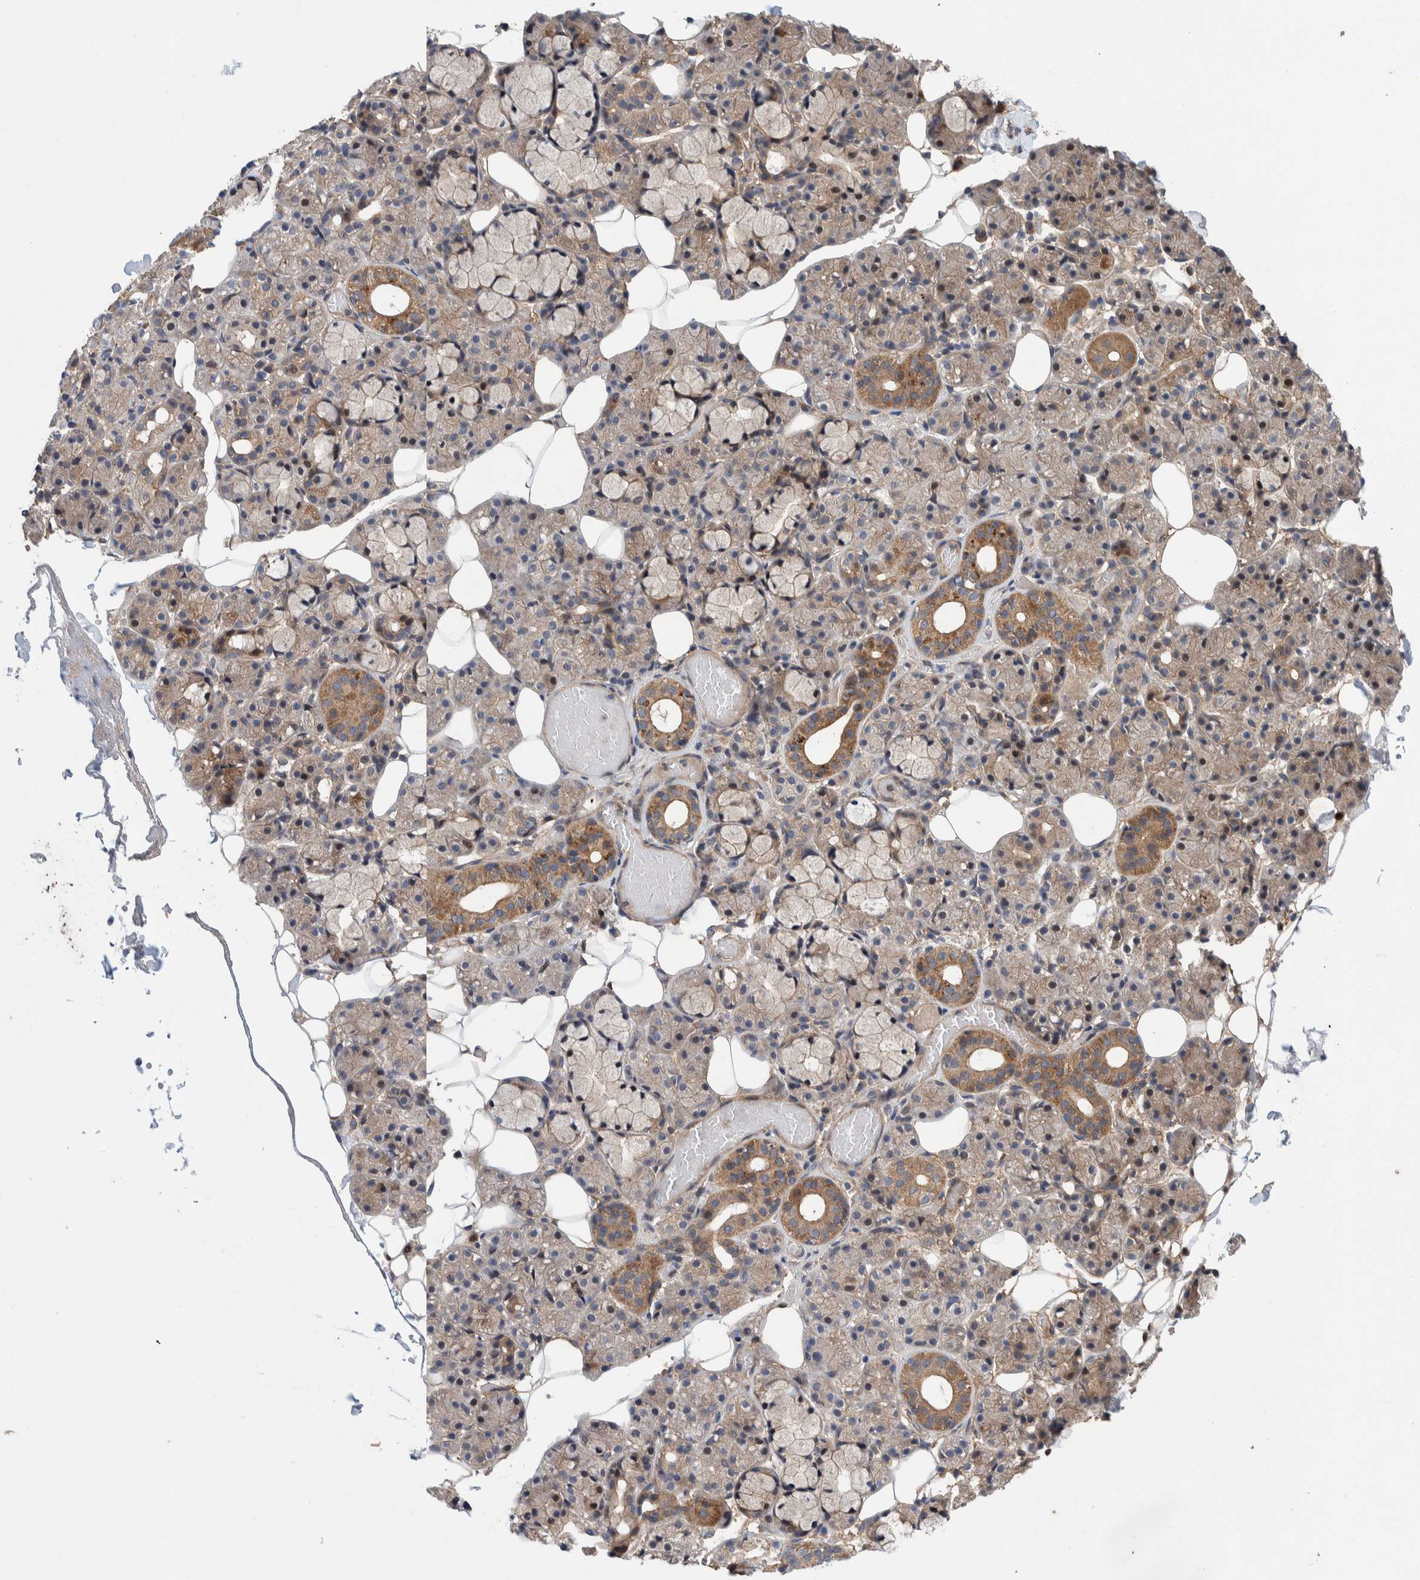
{"staining": {"intensity": "moderate", "quantity": "25%-75%", "location": "cytoplasmic/membranous"}, "tissue": "salivary gland", "cell_type": "Glandular cells", "image_type": "normal", "snomed": [{"axis": "morphology", "description": "Normal tissue, NOS"}, {"axis": "topography", "description": "Salivary gland"}], "caption": "Immunohistochemical staining of benign salivary gland displays medium levels of moderate cytoplasmic/membranous expression in approximately 25%-75% of glandular cells.", "gene": "PIK3R6", "patient": {"sex": "male", "age": 63}}